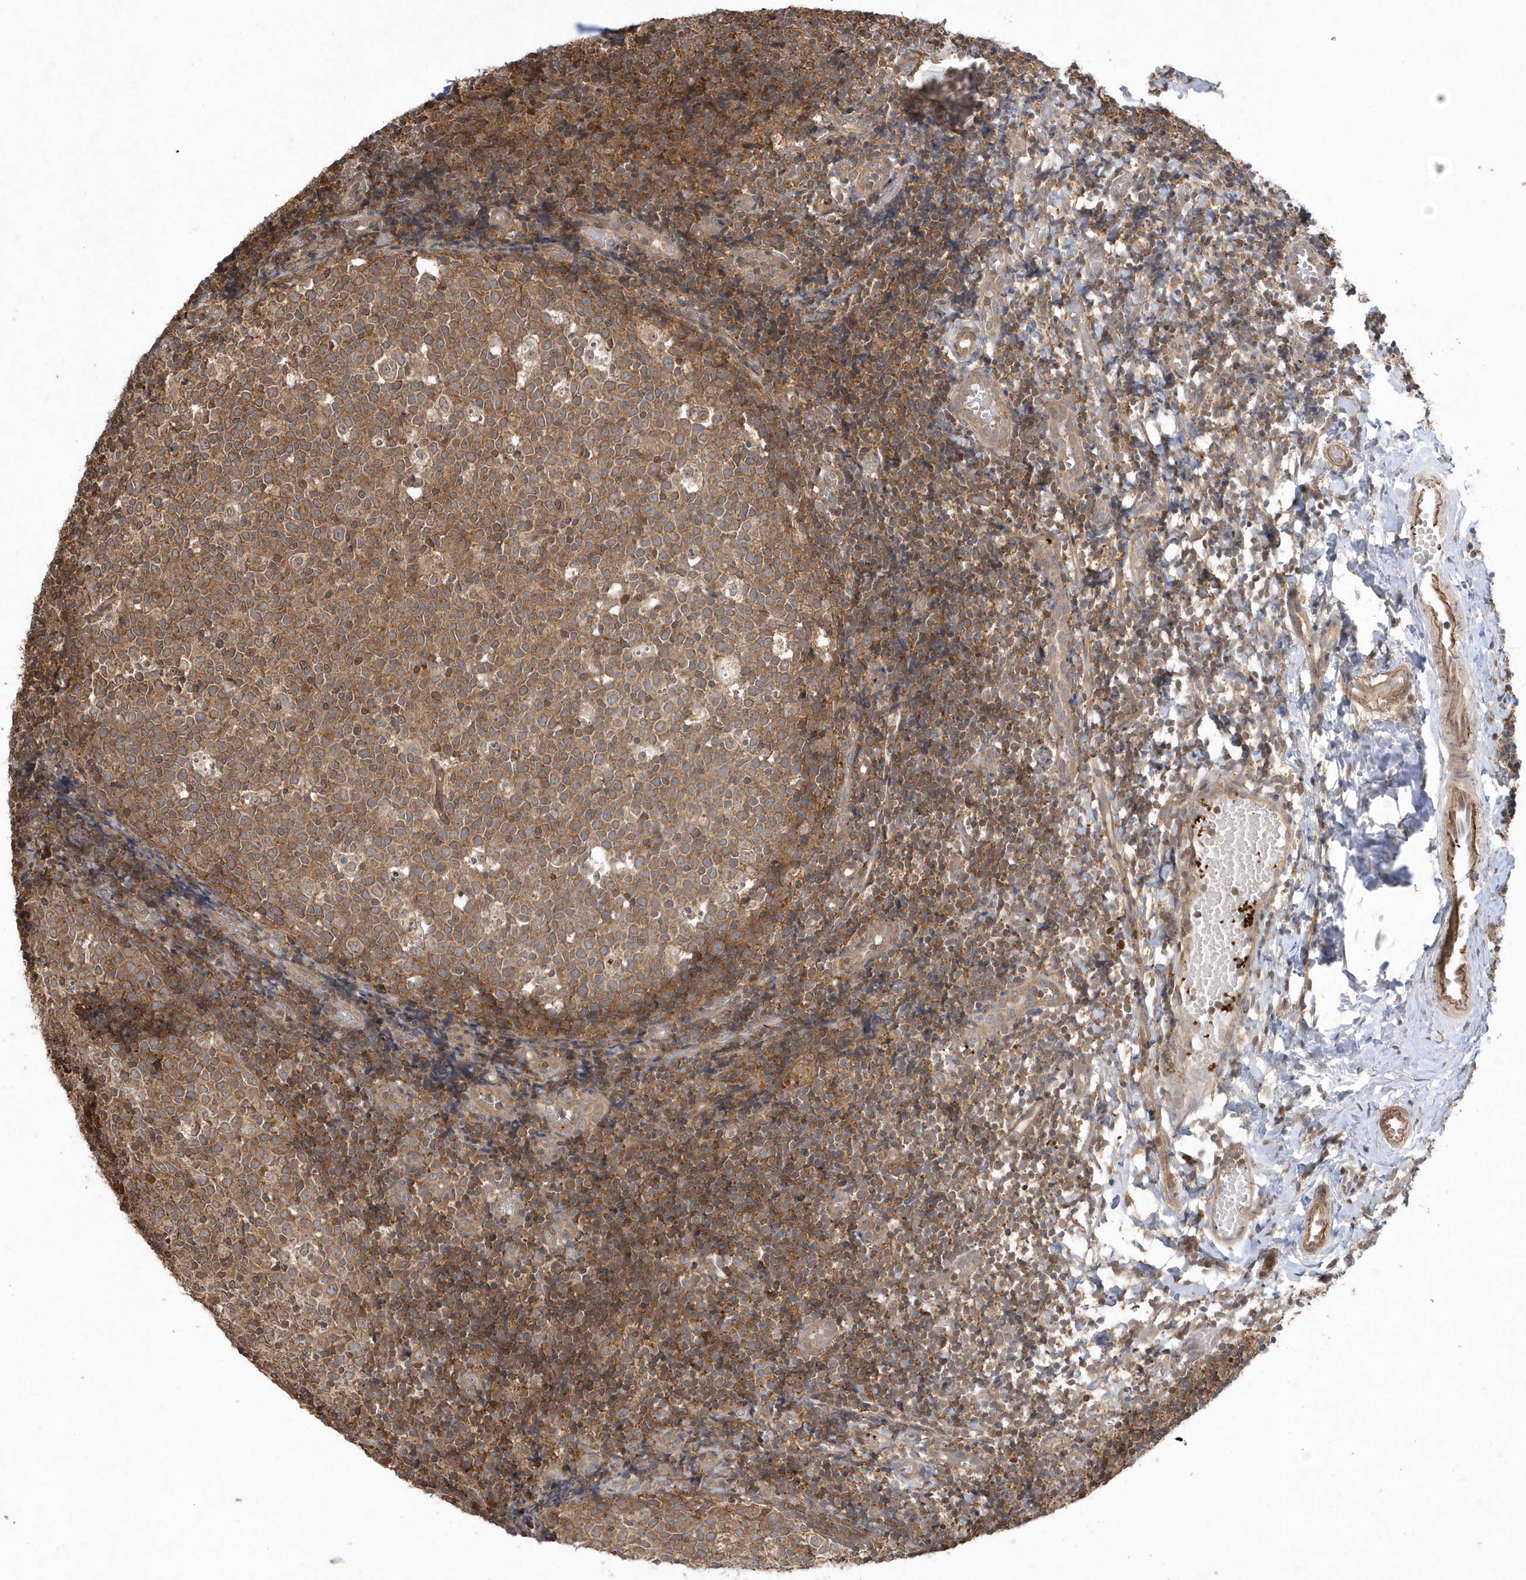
{"staining": {"intensity": "moderate", "quantity": ">75%", "location": "cytoplasmic/membranous"}, "tissue": "tonsil", "cell_type": "Germinal center cells", "image_type": "normal", "snomed": [{"axis": "morphology", "description": "Normal tissue, NOS"}, {"axis": "topography", "description": "Tonsil"}], "caption": "A medium amount of moderate cytoplasmic/membranous positivity is identified in approximately >75% of germinal center cells in unremarkable tonsil.", "gene": "ACYP1", "patient": {"sex": "female", "age": 19}}